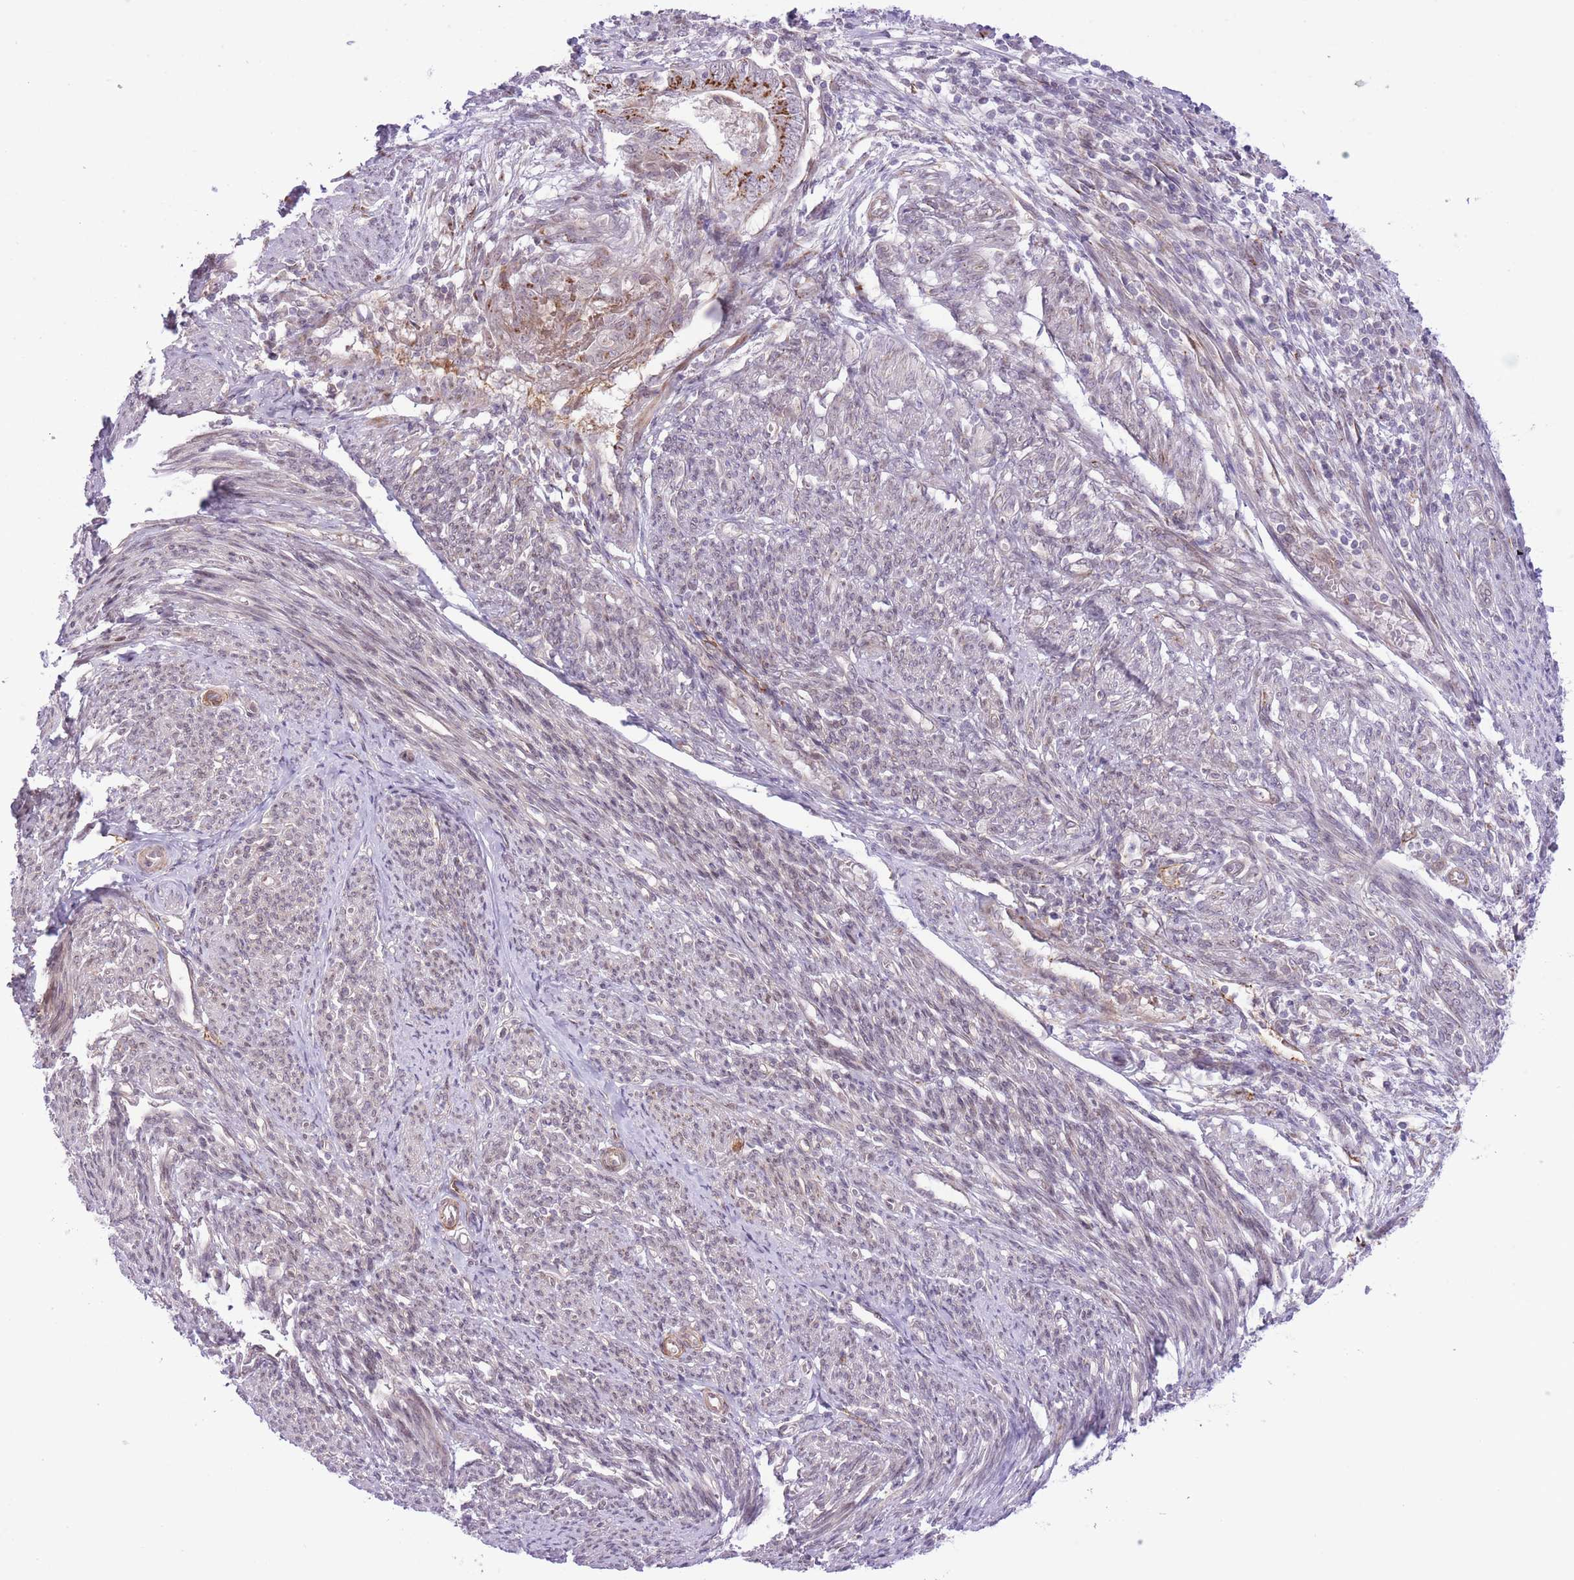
{"staining": {"intensity": "strong", "quantity": ">75%", "location": "cytoplasmic/membranous"}, "tissue": "endometrial cancer", "cell_type": "Tumor cells", "image_type": "cancer", "snomed": [{"axis": "morphology", "description": "Adenocarcinoma, NOS"}, {"axis": "topography", "description": "Endometrium"}], "caption": "Endometrial cancer (adenocarcinoma) stained for a protein (brown) demonstrates strong cytoplasmic/membranous positive staining in about >75% of tumor cells.", "gene": "ZBED5", "patient": {"sex": "female", "age": 62}}